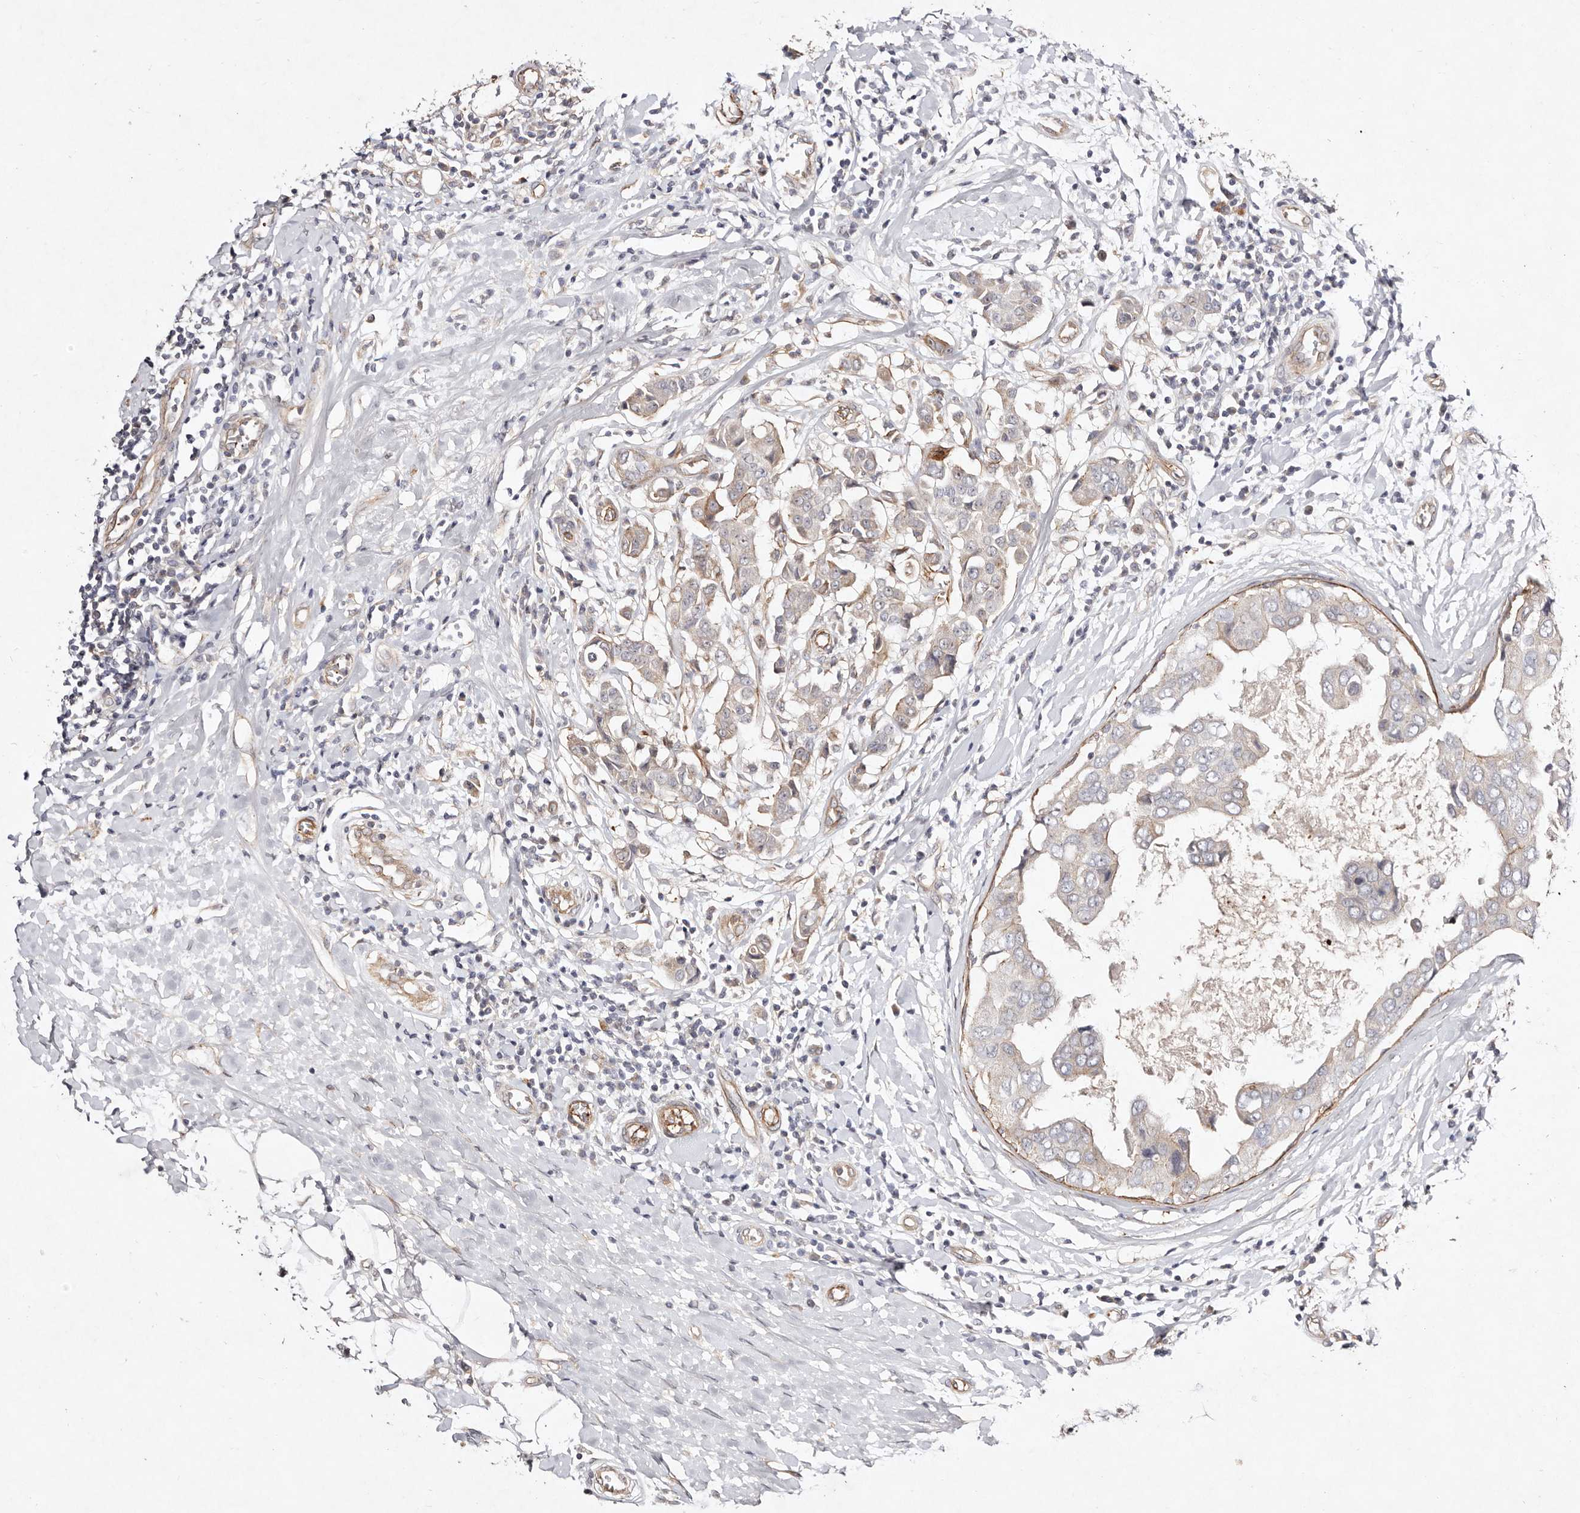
{"staining": {"intensity": "weak", "quantity": "<25%", "location": "cytoplasmic/membranous"}, "tissue": "breast cancer", "cell_type": "Tumor cells", "image_type": "cancer", "snomed": [{"axis": "morphology", "description": "Duct carcinoma"}, {"axis": "topography", "description": "Breast"}], "caption": "A high-resolution photomicrograph shows immunohistochemistry (IHC) staining of breast cancer, which exhibits no significant positivity in tumor cells.", "gene": "MTMR11", "patient": {"sex": "female", "age": 27}}